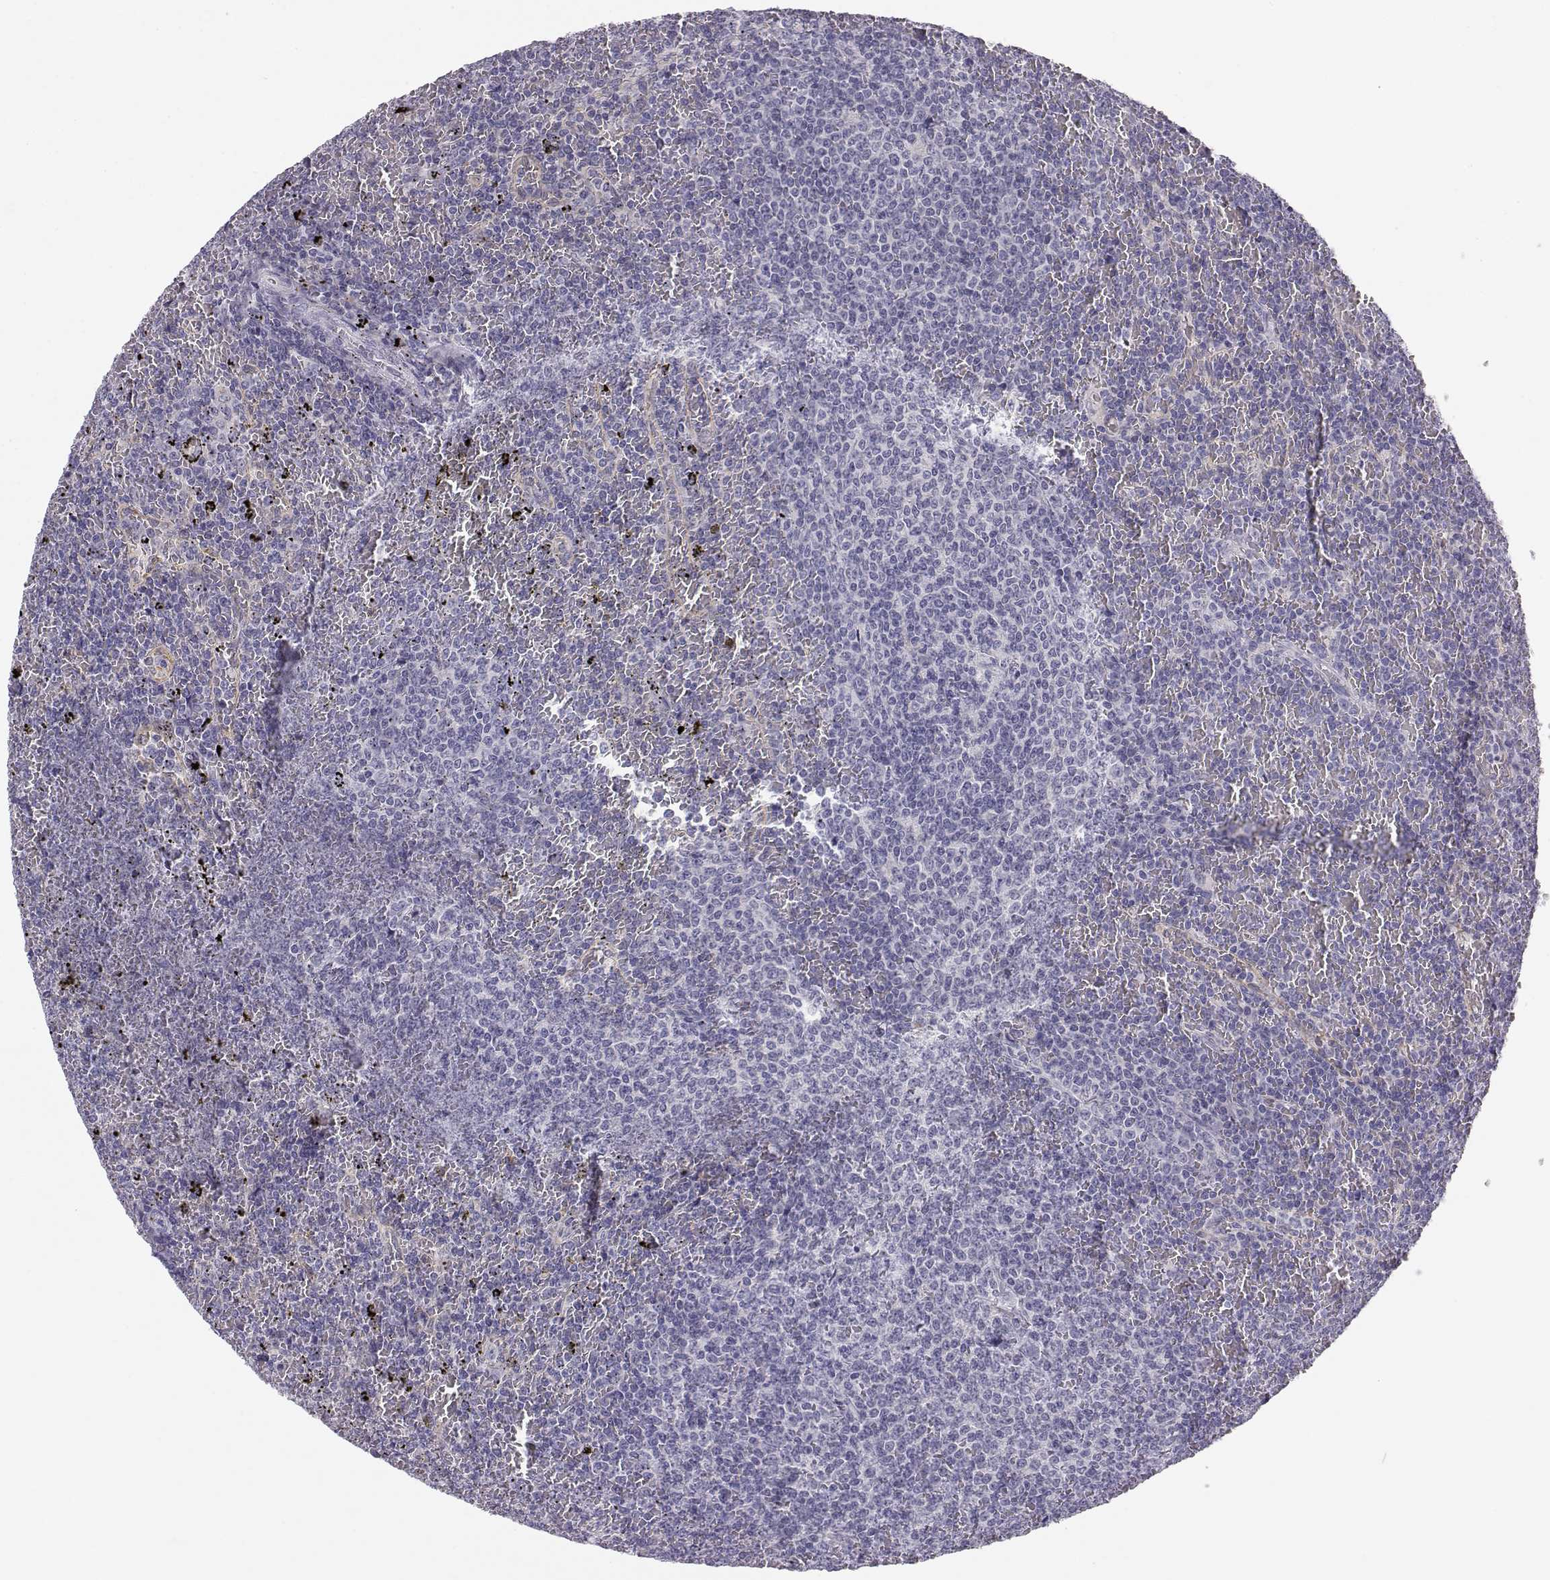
{"staining": {"intensity": "negative", "quantity": "none", "location": "none"}, "tissue": "lymphoma", "cell_type": "Tumor cells", "image_type": "cancer", "snomed": [{"axis": "morphology", "description": "Malignant lymphoma, non-Hodgkin's type, Low grade"}, {"axis": "topography", "description": "Spleen"}], "caption": "Lymphoma was stained to show a protein in brown. There is no significant staining in tumor cells. Nuclei are stained in blue.", "gene": "ACSL6", "patient": {"sex": "female", "age": 77}}